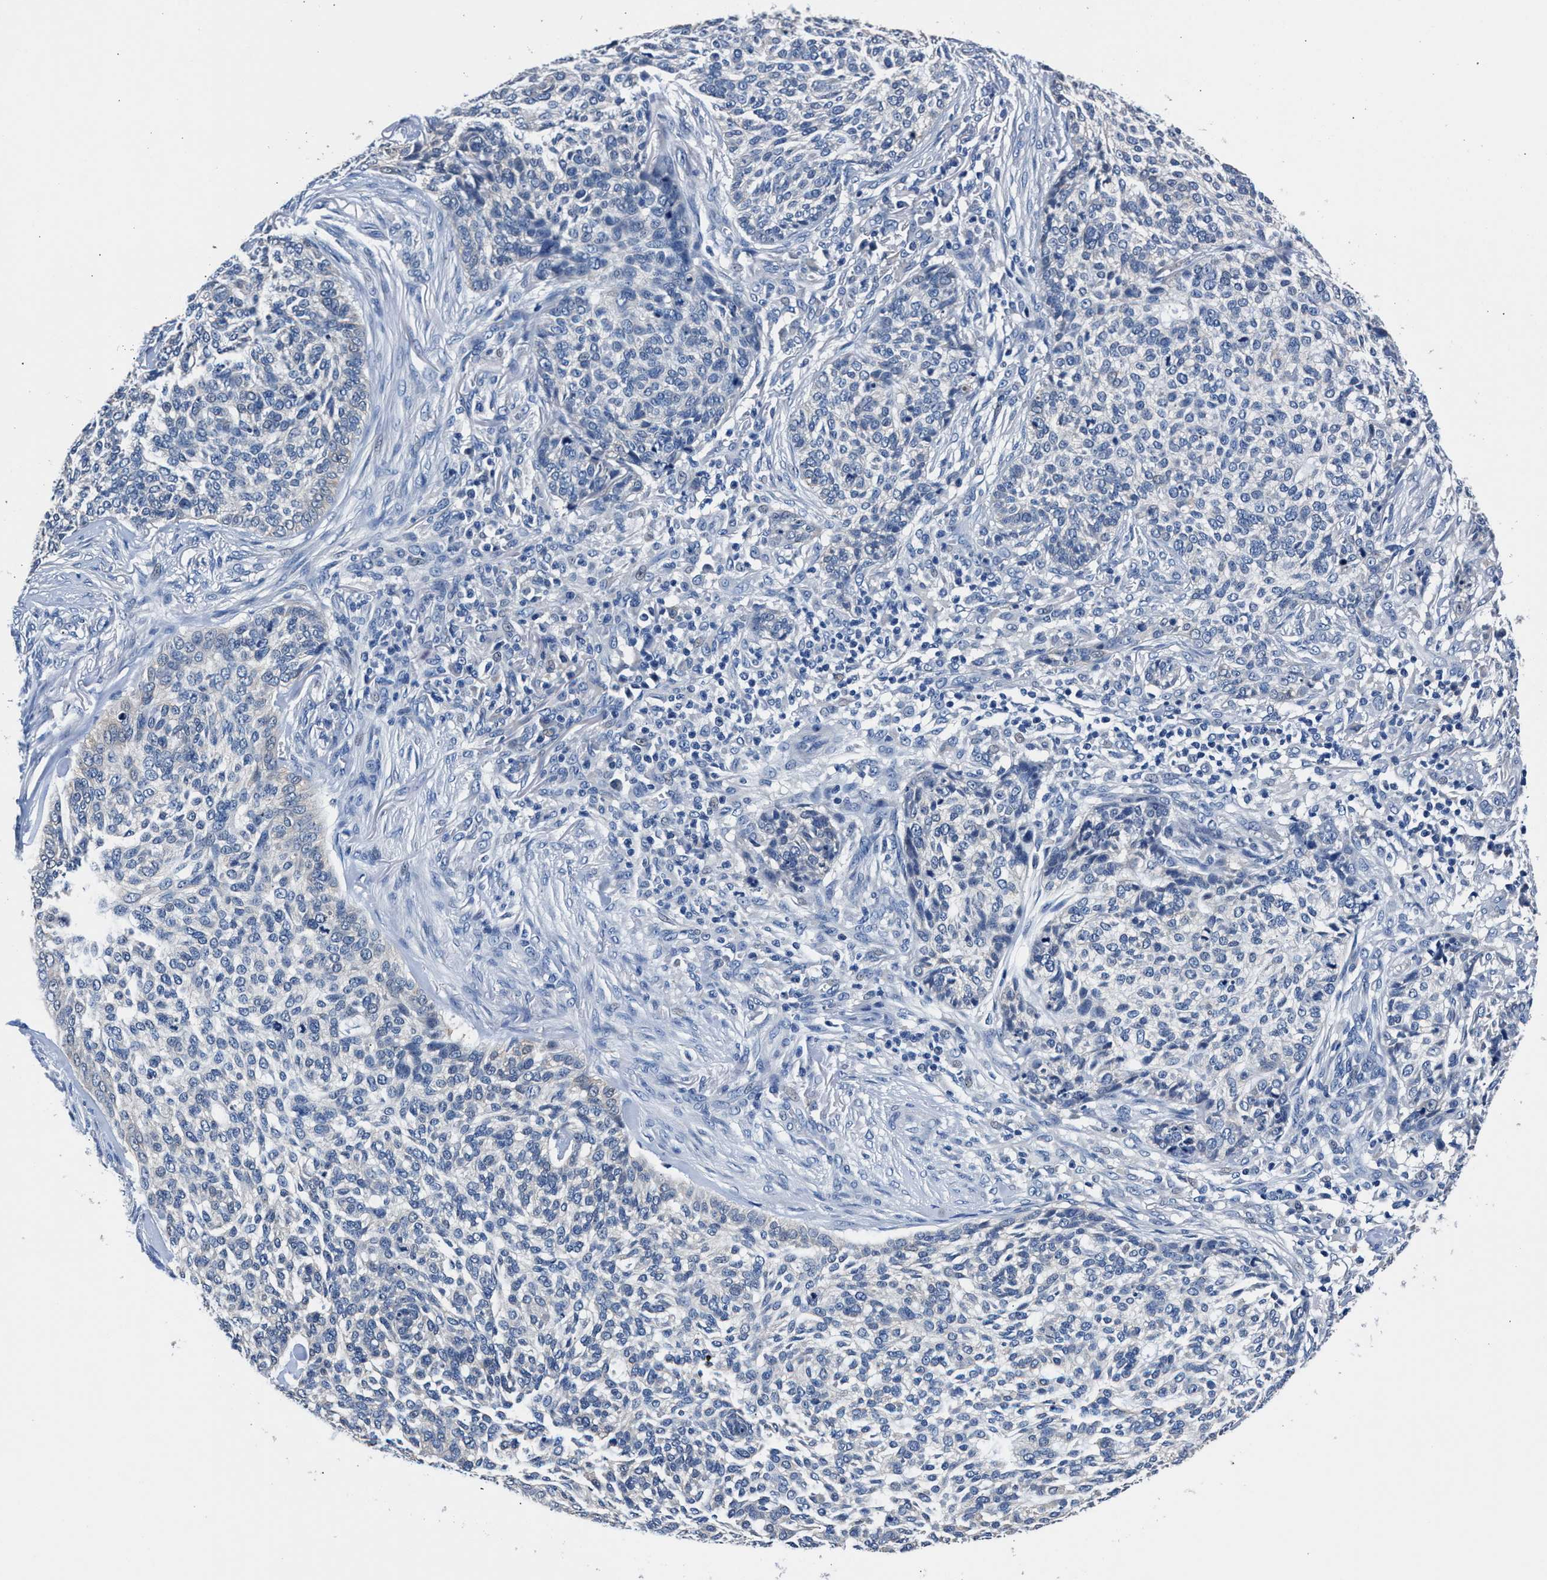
{"staining": {"intensity": "negative", "quantity": "none", "location": "none"}, "tissue": "skin cancer", "cell_type": "Tumor cells", "image_type": "cancer", "snomed": [{"axis": "morphology", "description": "Basal cell carcinoma"}, {"axis": "topography", "description": "Skin"}], "caption": "IHC image of neoplastic tissue: skin cancer (basal cell carcinoma) stained with DAB reveals no significant protein positivity in tumor cells.", "gene": "GSTM1", "patient": {"sex": "female", "age": 64}}